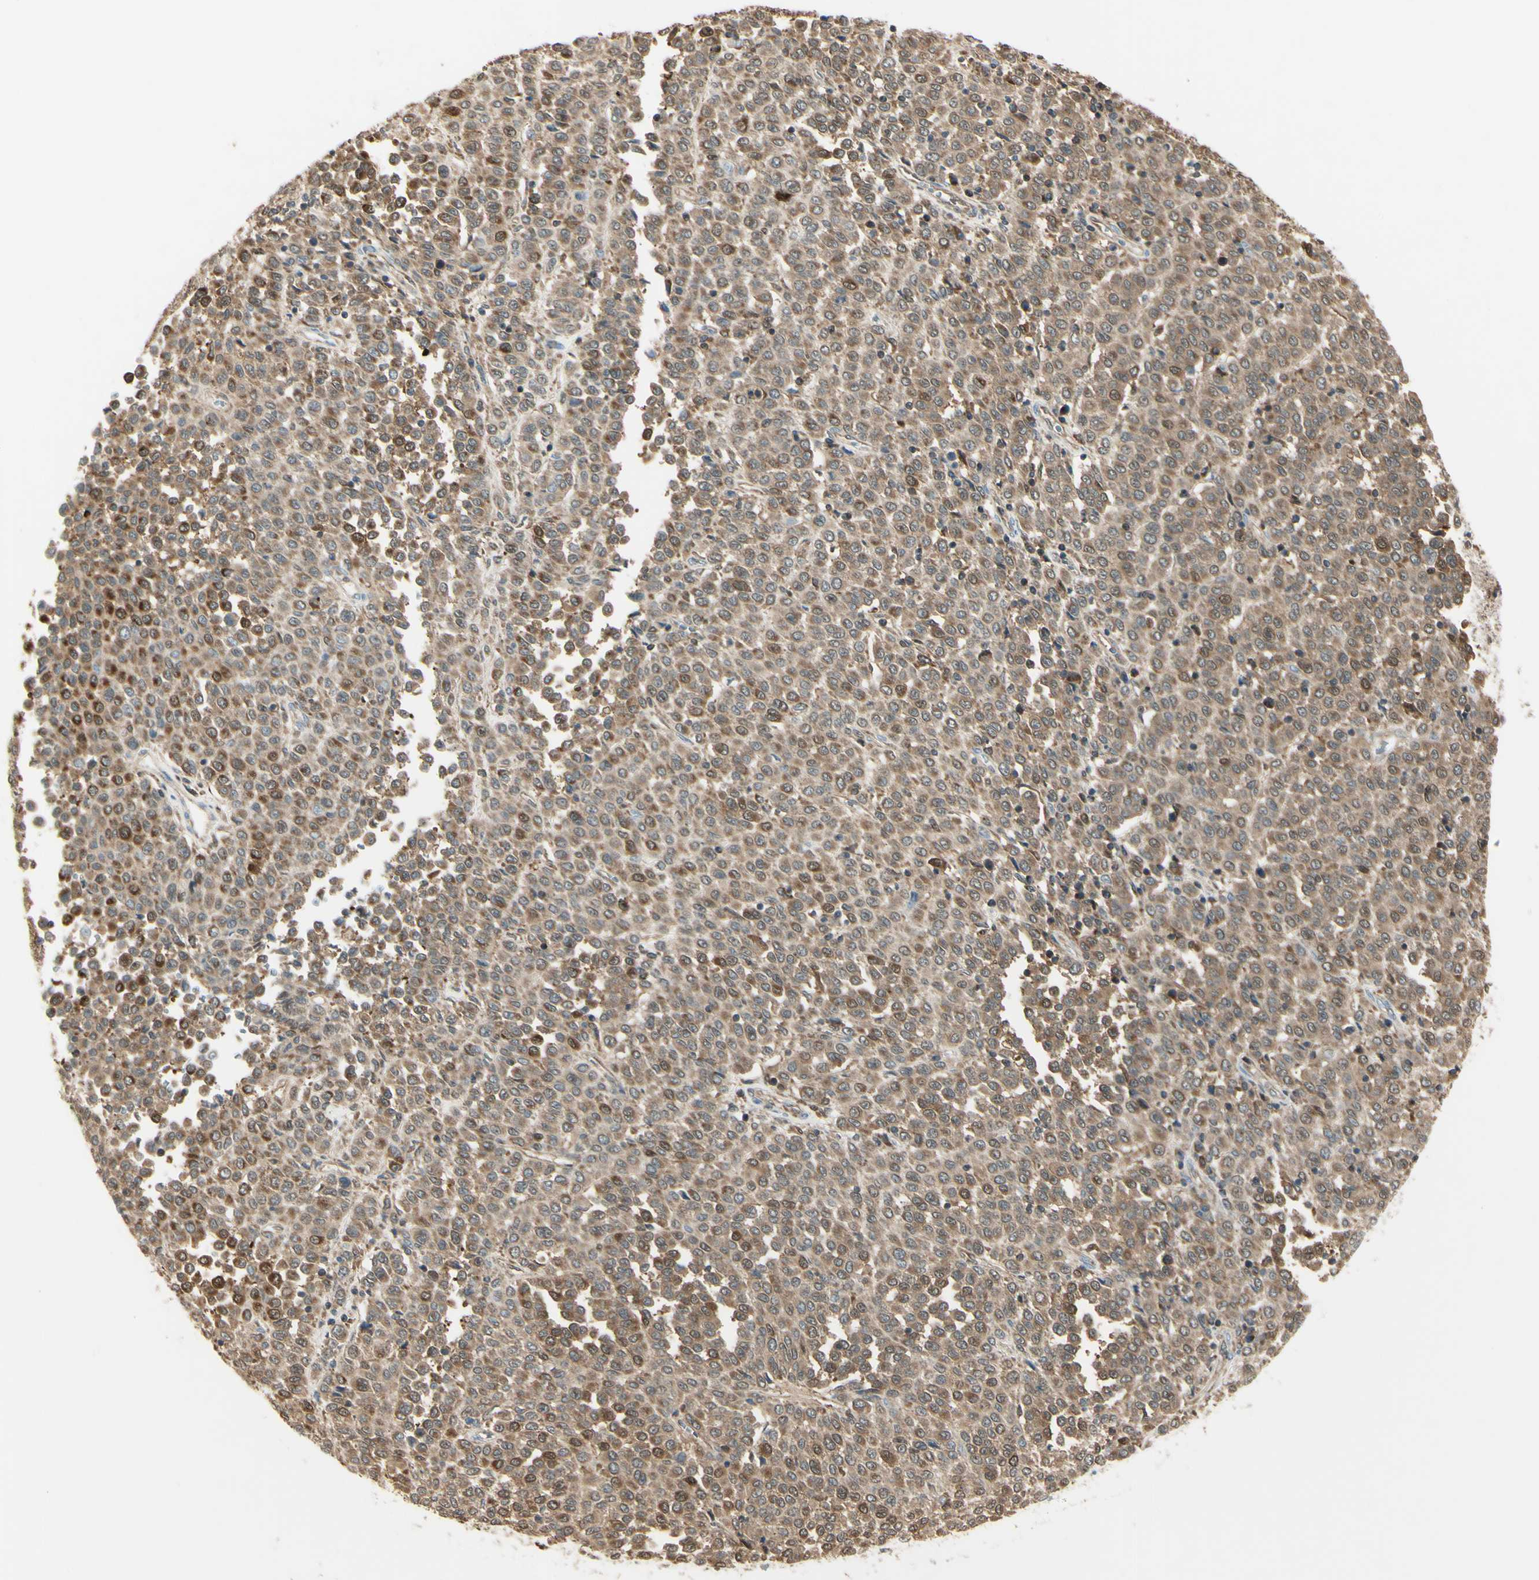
{"staining": {"intensity": "moderate", "quantity": ">75%", "location": "cytoplasmic/membranous"}, "tissue": "melanoma", "cell_type": "Tumor cells", "image_type": "cancer", "snomed": [{"axis": "morphology", "description": "Malignant melanoma, Metastatic site"}, {"axis": "topography", "description": "Pancreas"}], "caption": "Immunohistochemical staining of melanoma demonstrates medium levels of moderate cytoplasmic/membranous protein positivity in about >75% of tumor cells.", "gene": "CYRIB", "patient": {"sex": "female", "age": 30}}